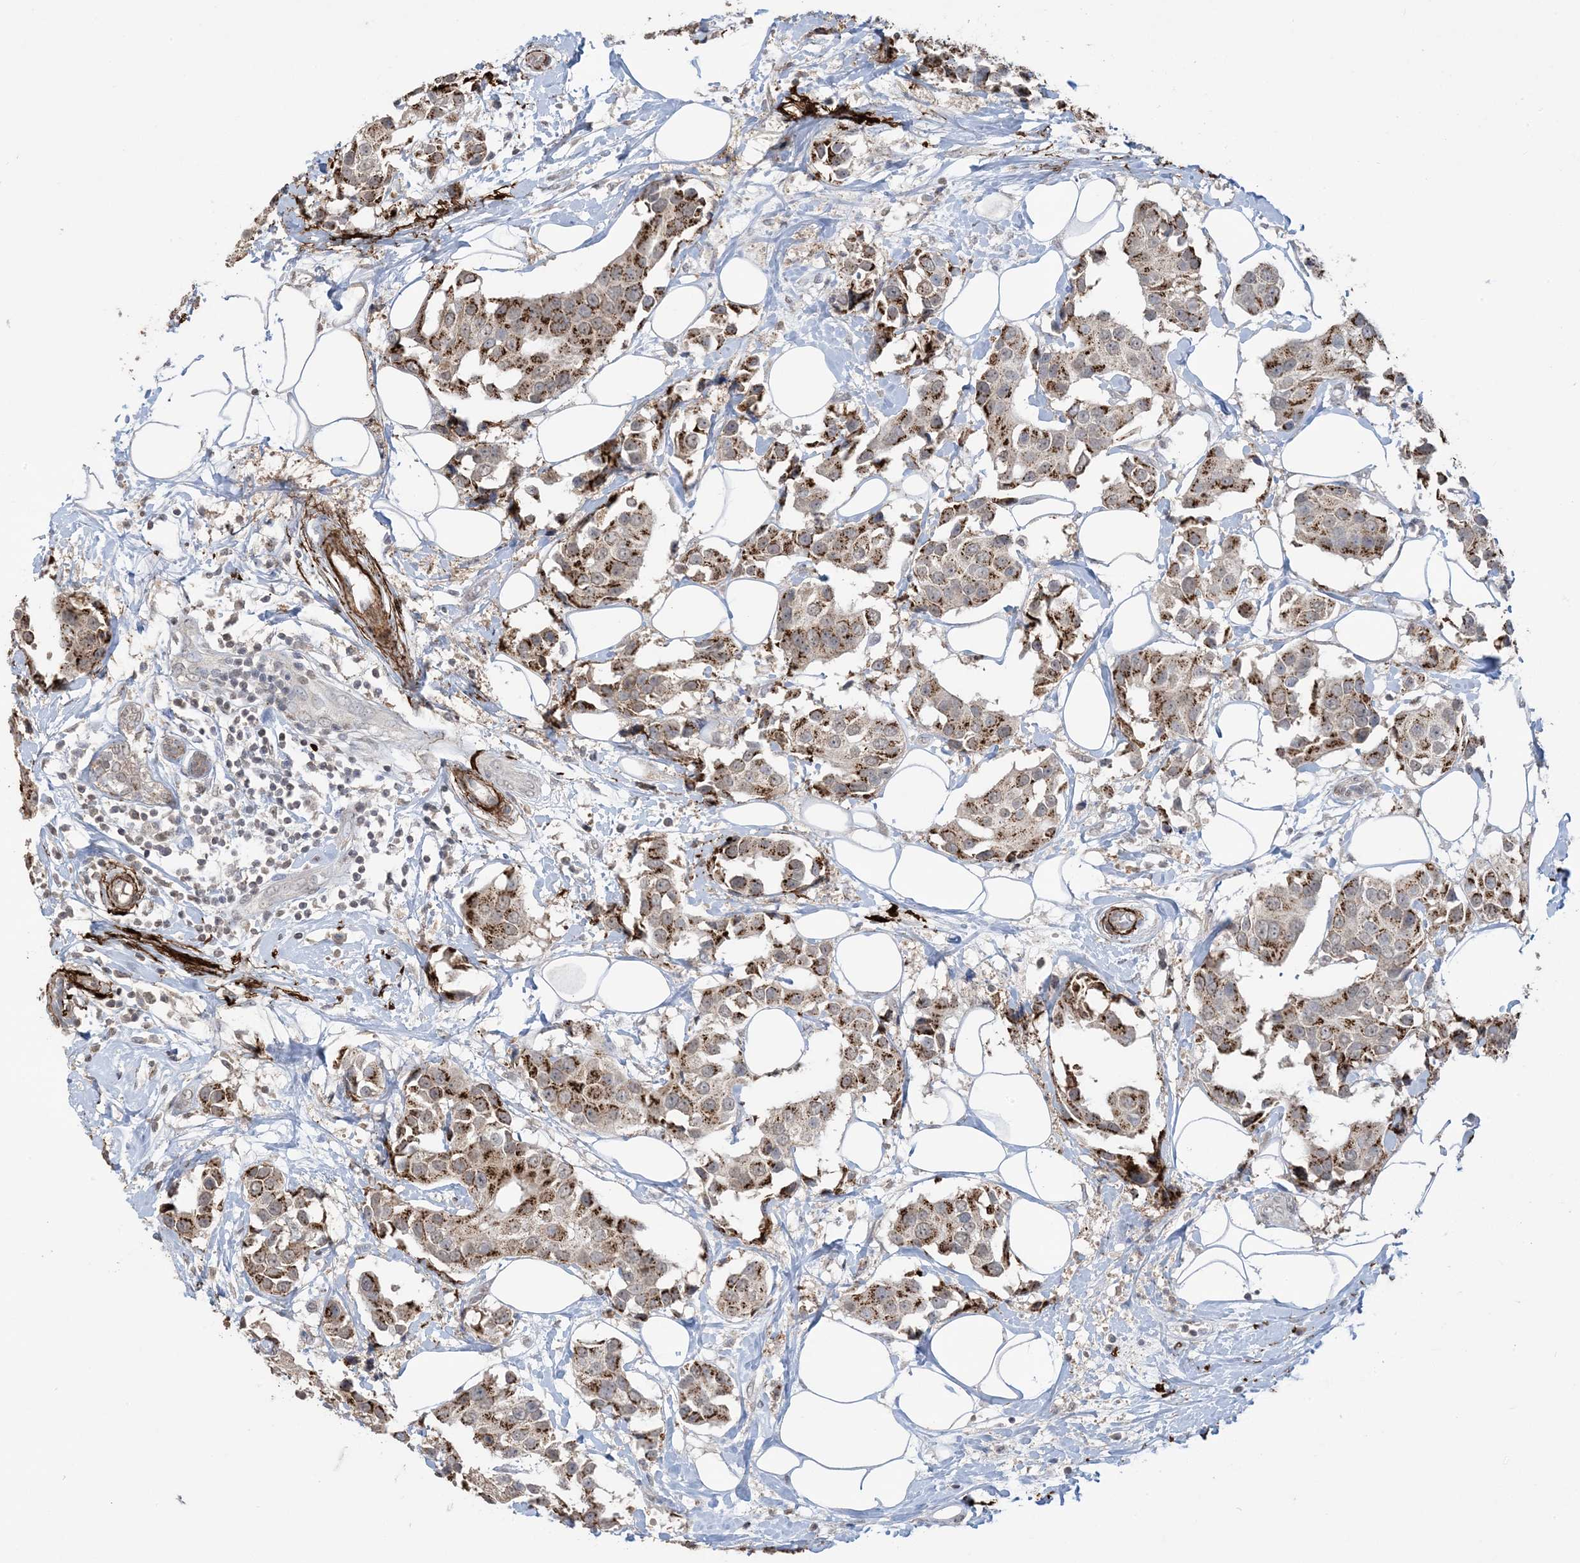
{"staining": {"intensity": "moderate", "quantity": ">75%", "location": "cytoplasmic/membranous"}, "tissue": "breast cancer", "cell_type": "Tumor cells", "image_type": "cancer", "snomed": [{"axis": "morphology", "description": "Normal tissue, NOS"}, {"axis": "morphology", "description": "Duct carcinoma"}, {"axis": "topography", "description": "Breast"}], "caption": "Protein expression analysis of infiltrating ductal carcinoma (breast) reveals moderate cytoplasmic/membranous positivity in about >75% of tumor cells.", "gene": "XRN1", "patient": {"sex": "female", "age": 39}}